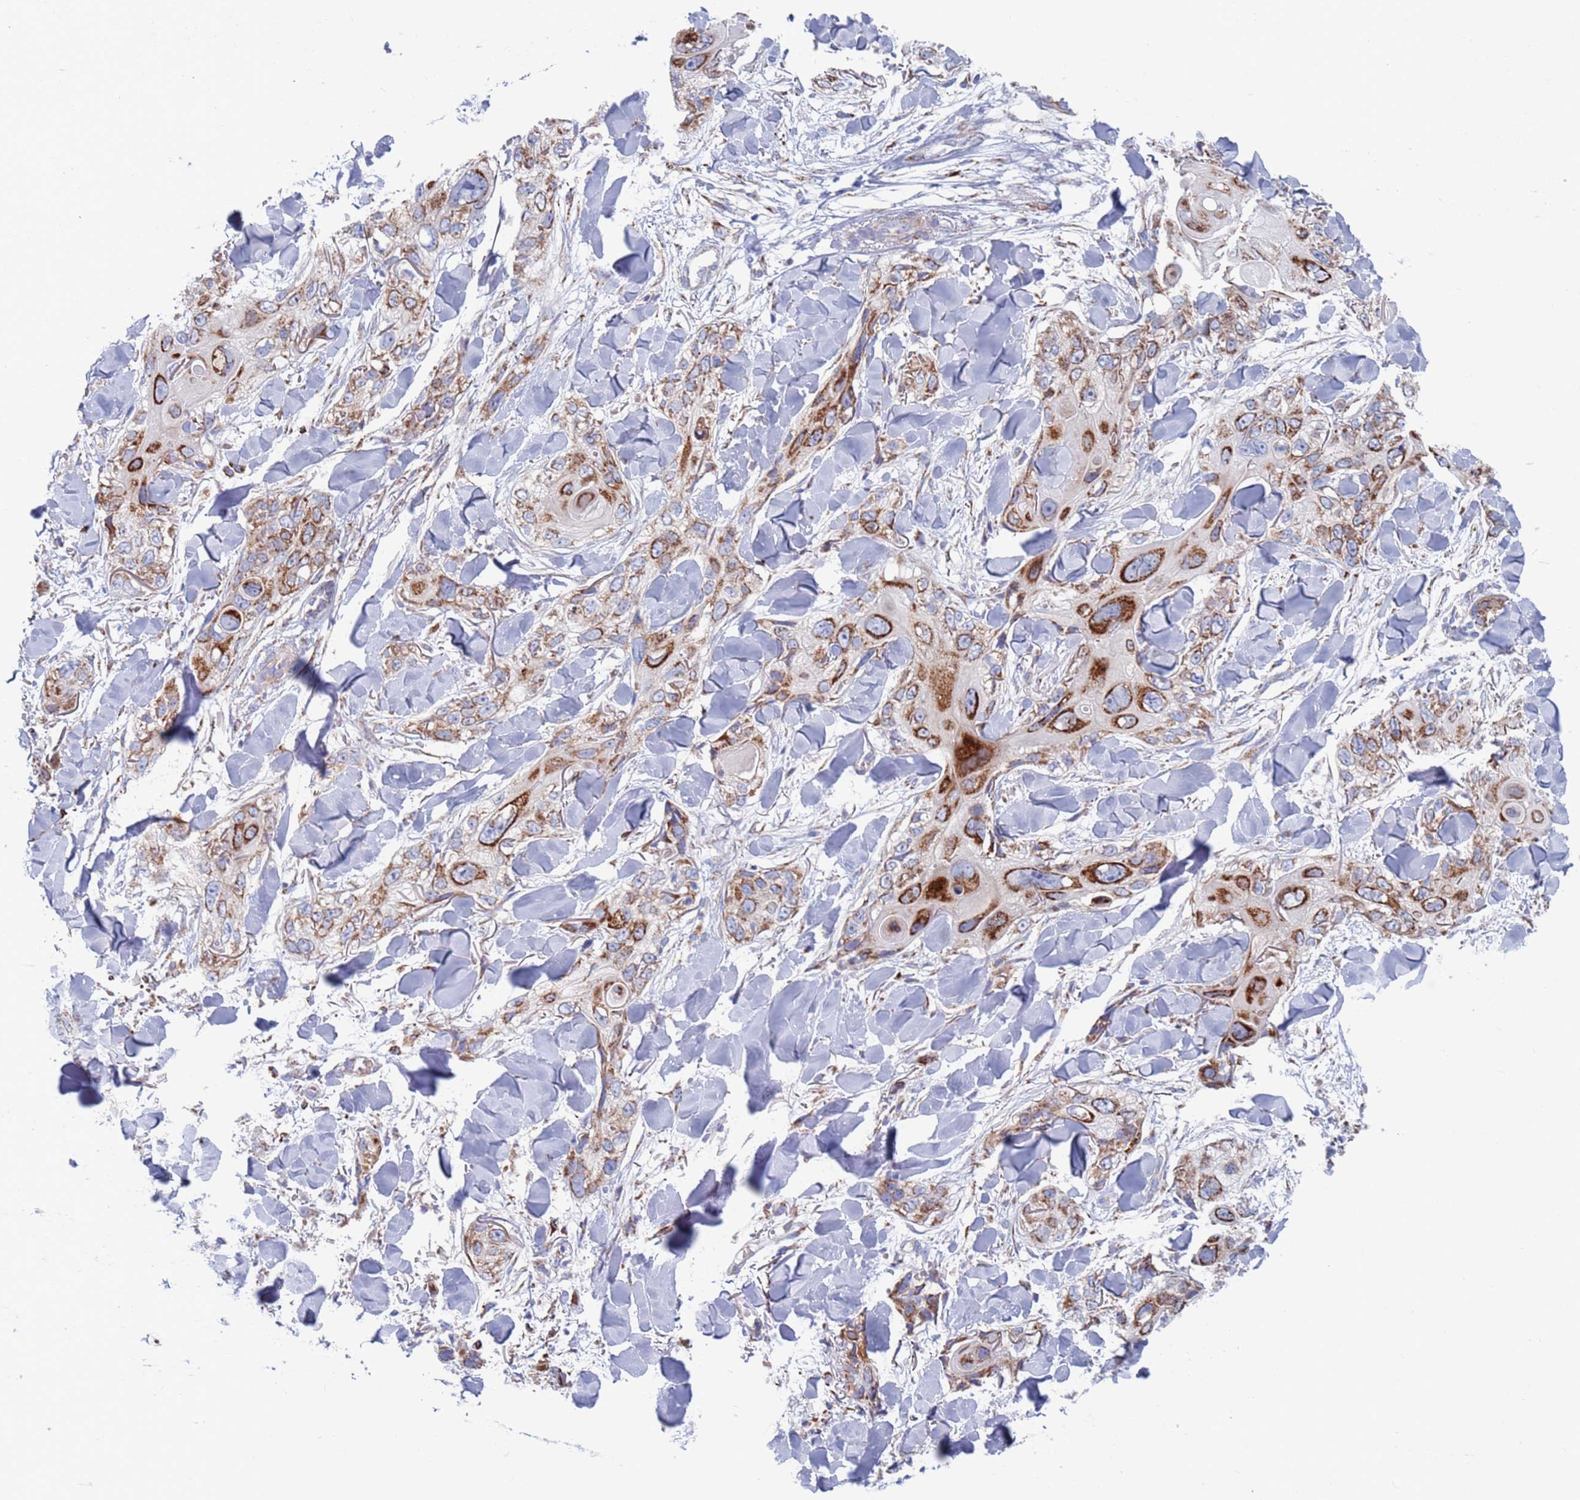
{"staining": {"intensity": "strong", "quantity": "25%-75%", "location": "cytoplasmic/membranous"}, "tissue": "skin cancer", "cell_type": "Tumor cells", "image_type": "cancer", "snomed": [{"axis": "morphology", "description": "Normal tissue, NOS"}, {"axis": "morphology", "description": "Squamous cell carcinoma, NOS"}, {"axis": "topography", "description": "Skin"}], "caption": "A high amount of strong cytoplasmic/membranous expression is seen in approximately 25%-75% of tumor cells in squamous cell carcinoma (skin) tissue. (brown staining indicates protein expression, while blue staining denotes nuclei).", "gene": "CHCHD6", "patient": {"sex": "male", "age": 72}}